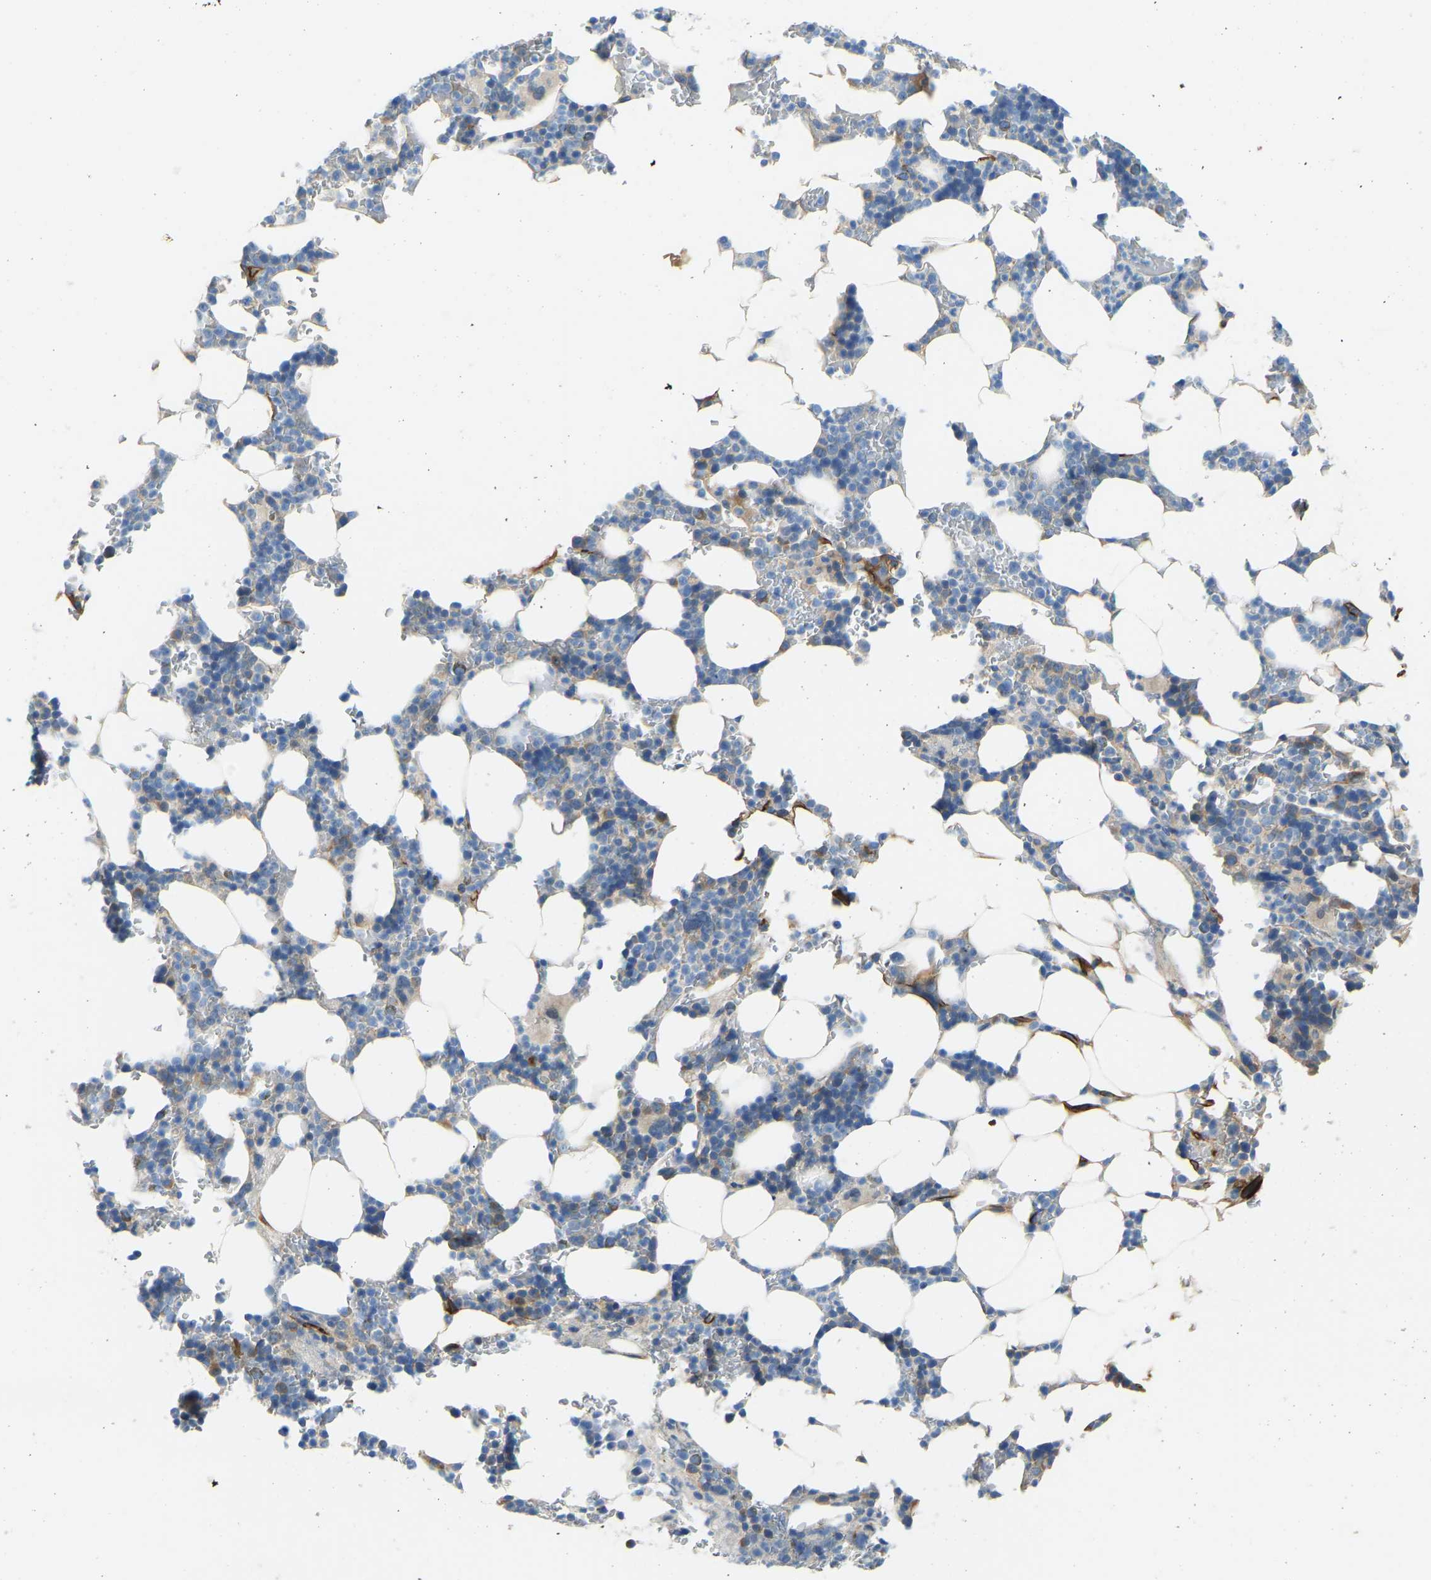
{"staining": {"intensity": "moderate", "quantity": "<25%", "location": "cytoplasmic/membranous"}, "tissue": "bone marrow", "cell_type": "Hematopoietic cells", "image_type": "normal", "snomed": [{"axis": "morphology", "description": "Normal tissue, NOS"}, {"axis": "topography", "description": "Bone marrow"}], "caption": "A brown stain highlights moderate cytoplasmic/membranous expression of a protein in hematopoietic cells of benign bone marrow.", "gene": "COL15A1", "patient": {"sex": "female", "age": 81}}